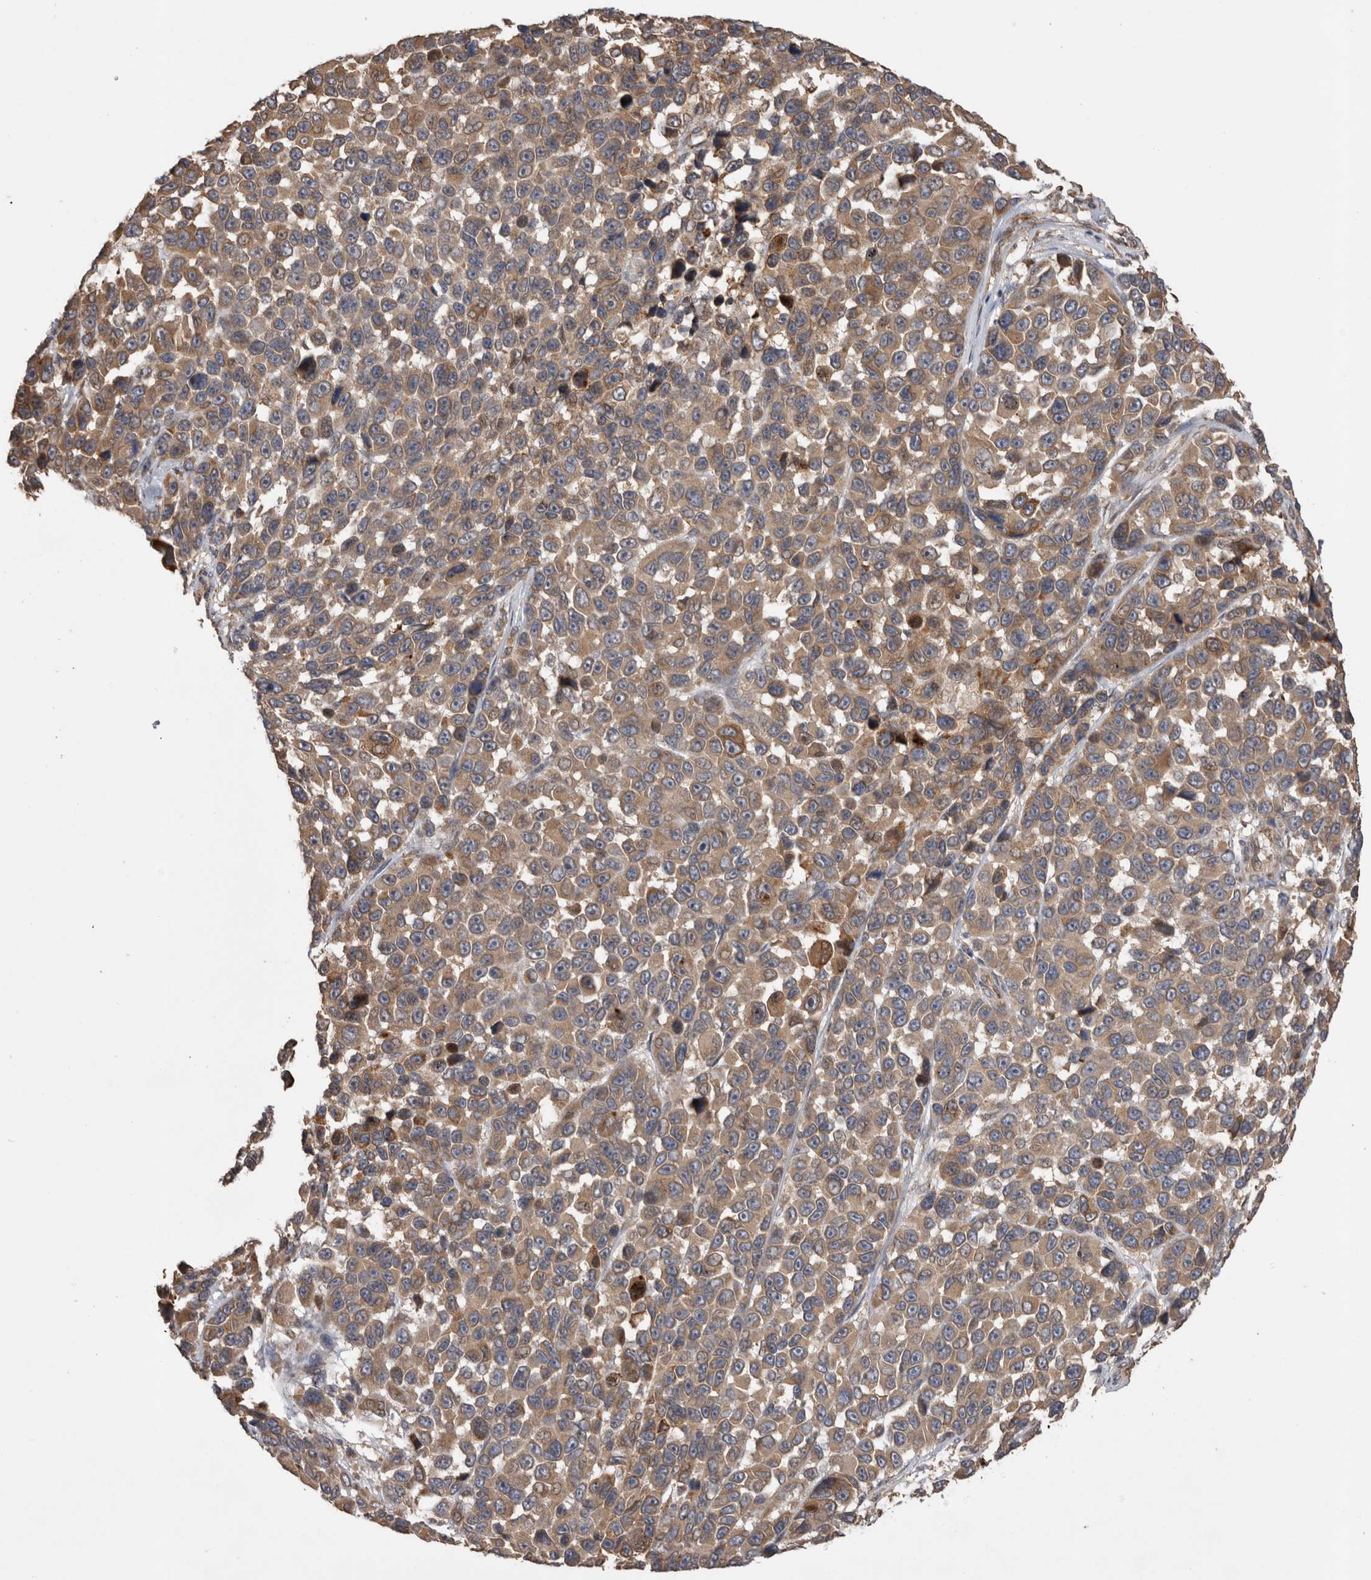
{"staining": {"intensity": "moderate", "quantity": ">75%", "location": "cytoplasmic/membranous"}, "tissue": "melanoma", "cell_type": "Tumor cells", "image_type": "cancer", "snomed": [{"axis": "morphology", "description": "Malignant melanoma, NOS"}, {"axis": "topography", "description": "Skin"}], "caption": "DAB immunohistochemical staining of malignant melanoma displays moderate cytoplasmic/membranous protein expression in approximately >75% of tumor cells.", "gene": "TBCE", "patient": {"sex": "male", "age": 53}}